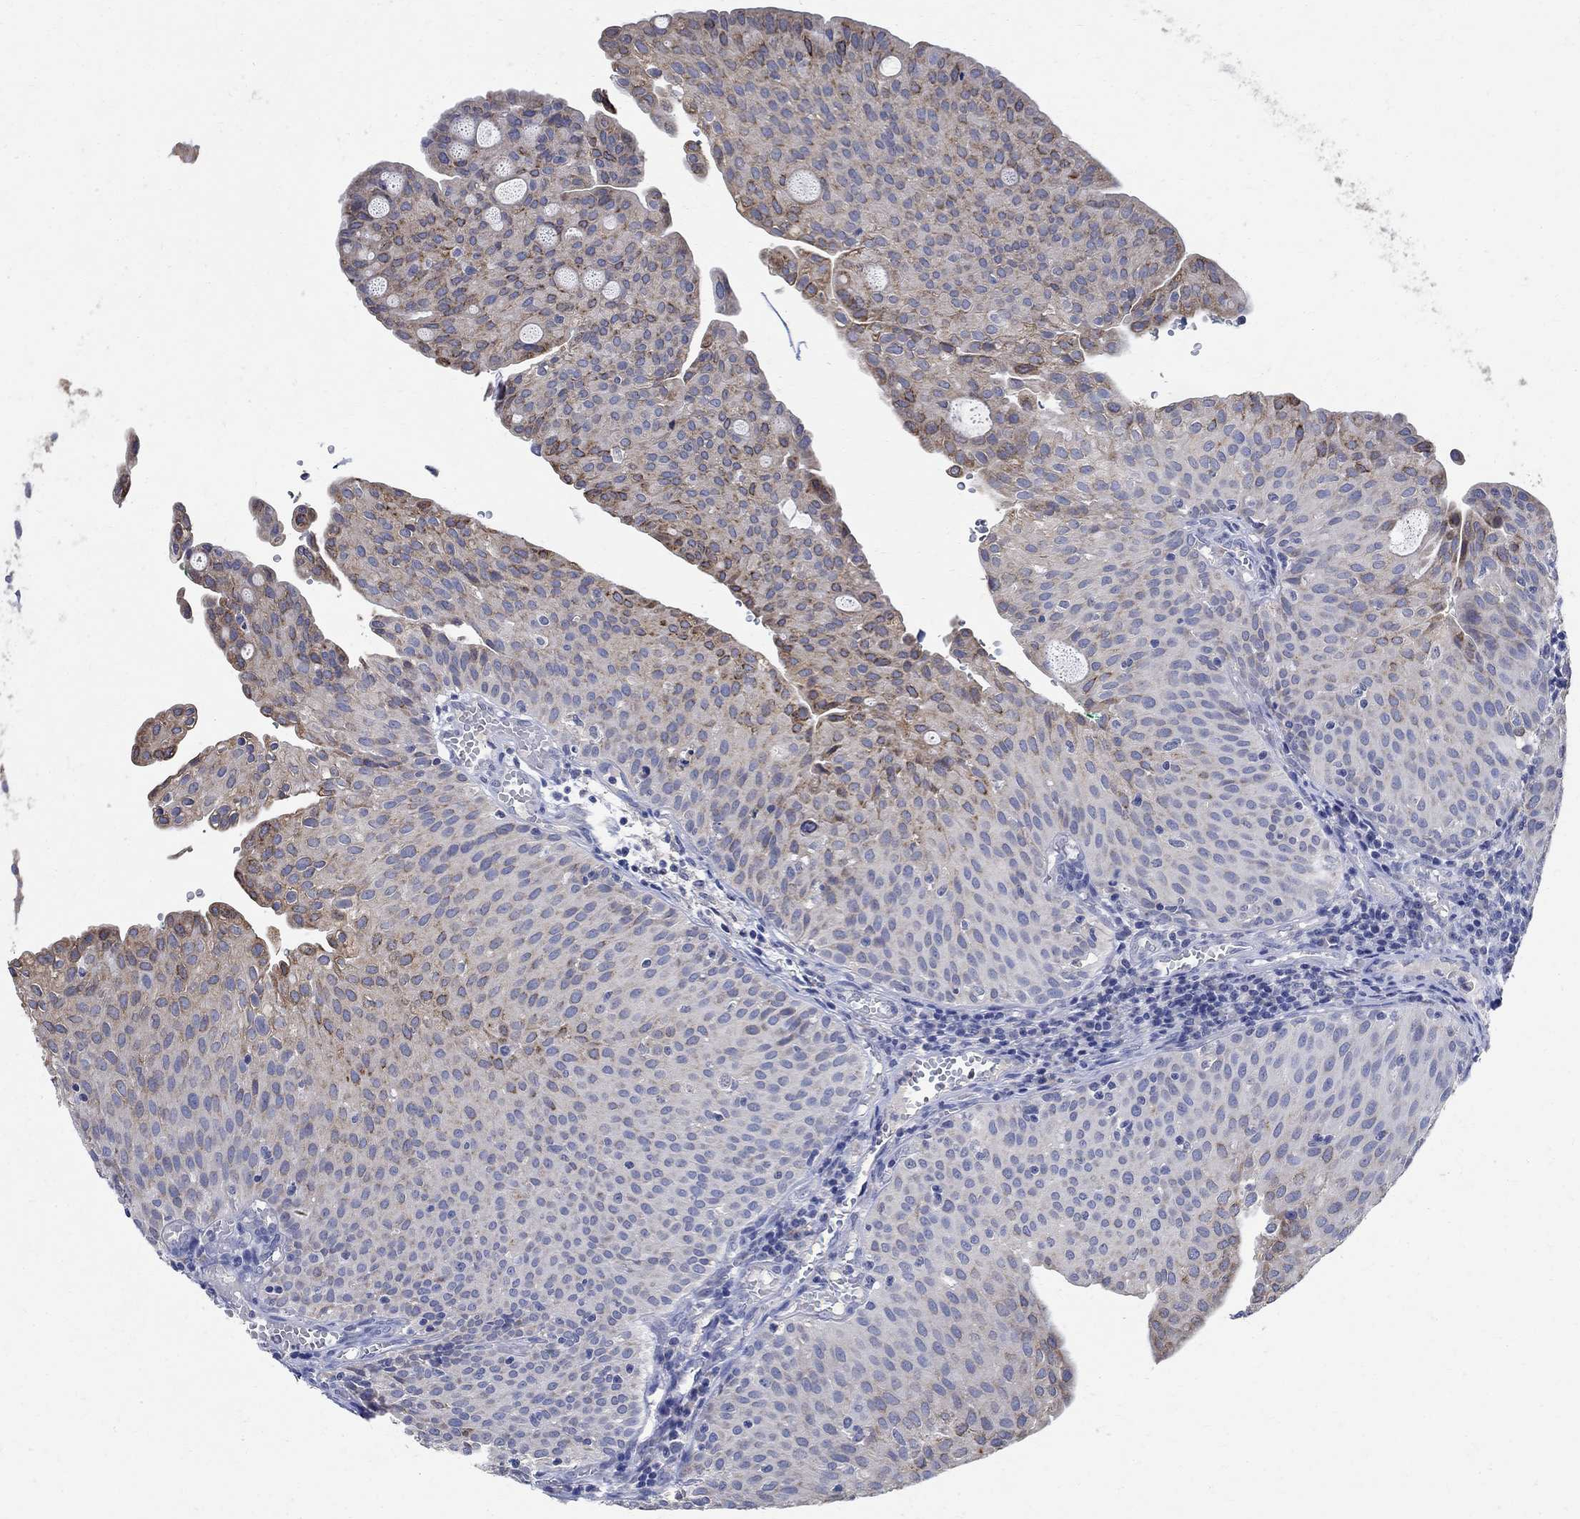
{"staining": {"intensity": "moderate", "quantity": "<25%", "location": "cytoplasmic/membranous"}, "tissue": "urothelial cancer", "cell_type": "Tumor cells", "image_type": "cancer", "snomed": [{"axis": "morphology", "description": "Urothelial carcinoma, Low grade"}, {"axis": "topography", "description": "Urinary bladder"}], "caption": "Urothelial cancer stained with IHC displays moderate cytoplasmic/membranous expression in approximately <25% of tumor cells. (brown staining indicates protein expression, while blue staining denotes nuclei).", "gene": "TMEM169", "patient": {"sex": "male", "age": 54}}